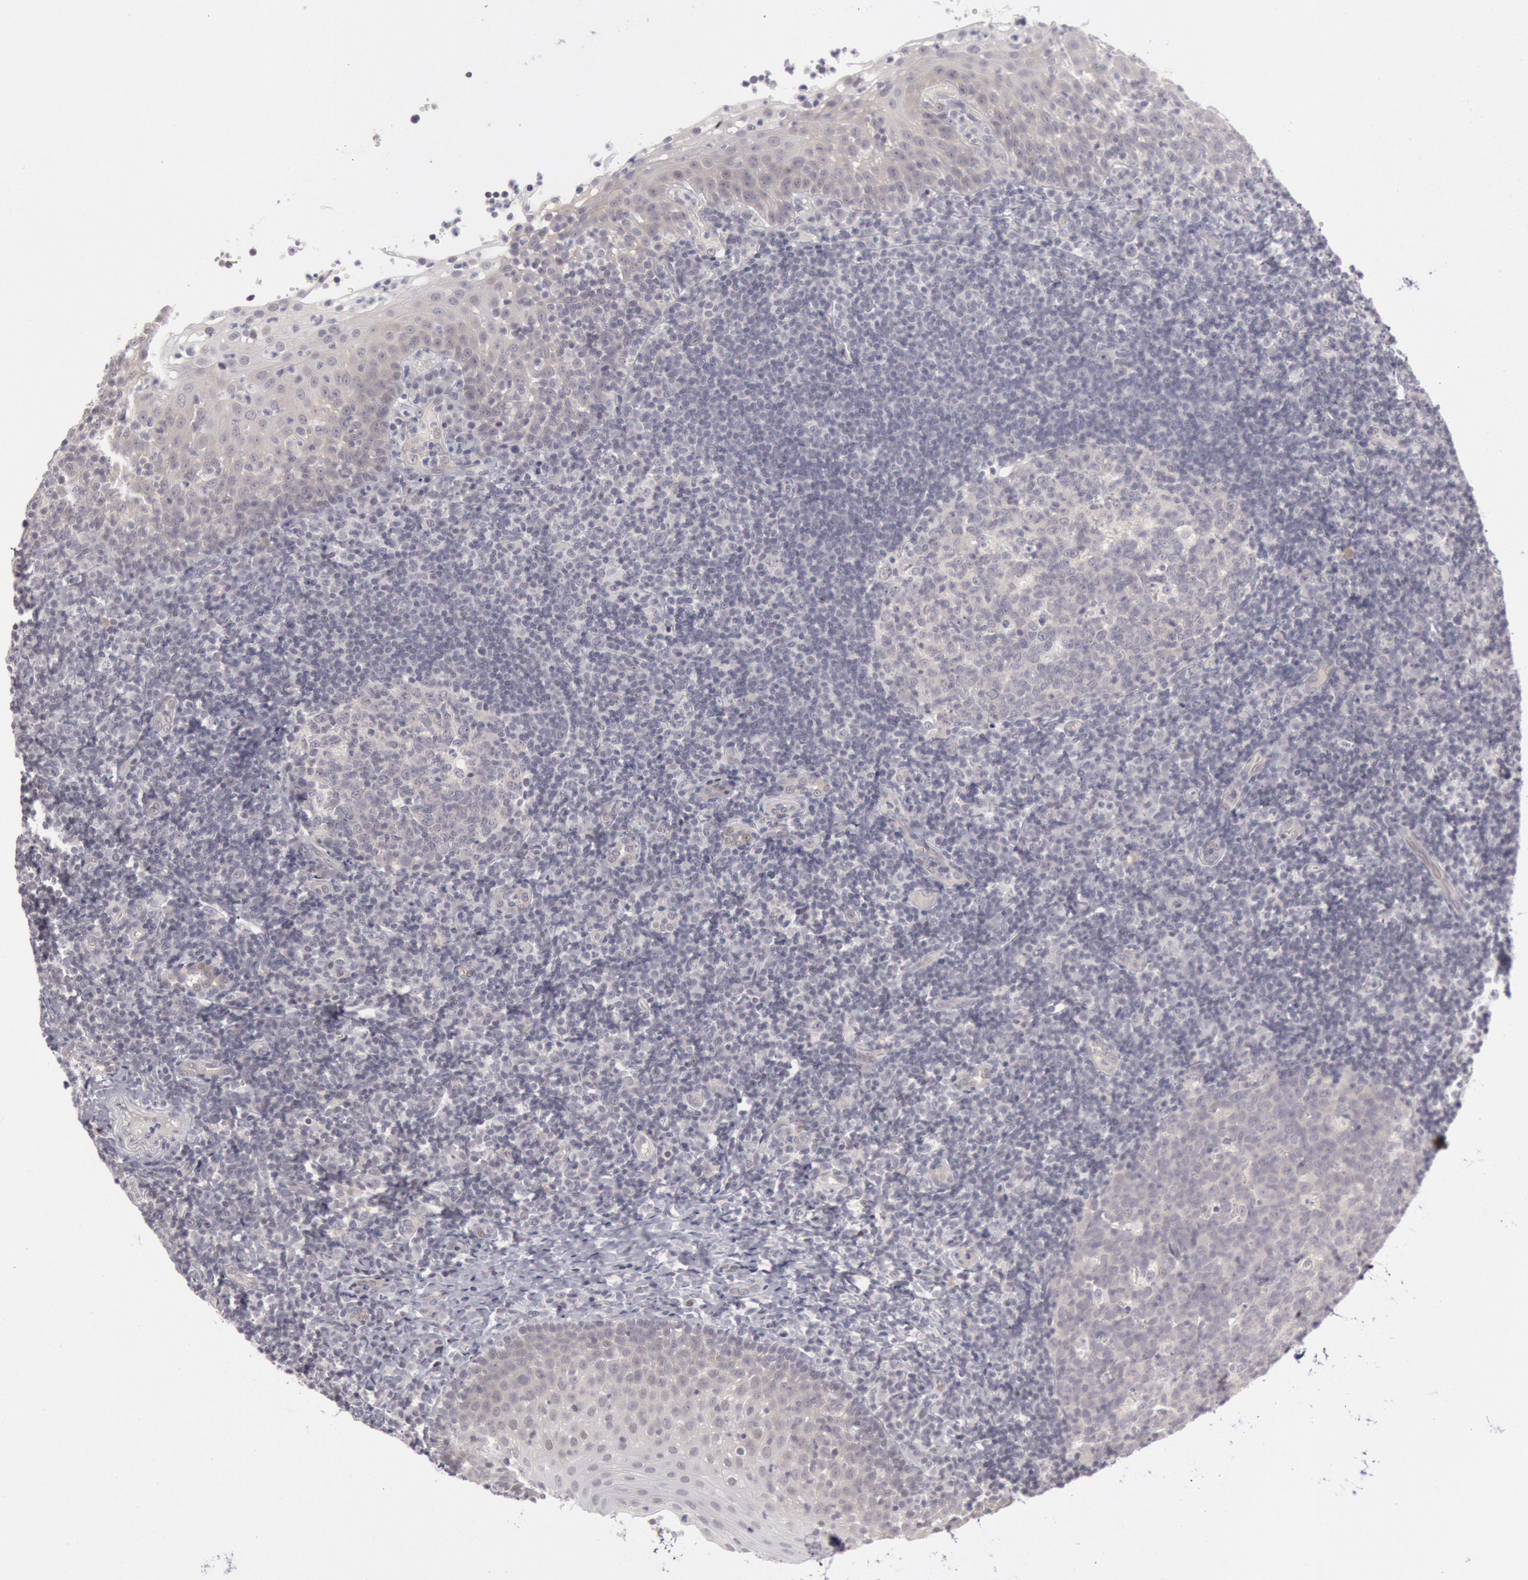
{"staining": {"intensity": "negative", "quantity": "none", "location": "none"}, "tissue": "tonsil", "cell_type": "Germinal center cells", "image_type": "normal", "snomed": [{"axis": "morphology", "description": "Normal tissue, NOS"}, {"axis": "topography", "description": "Tonsil"}], "caption": "A high-resolution micrograph shows immunohistochemistry (IHC) staining of normal tonsil, which demonstrates no significant positivity in germinal center cells.", "gene": "JOSD1", "patient": {"sex": "female", "age": 40}}